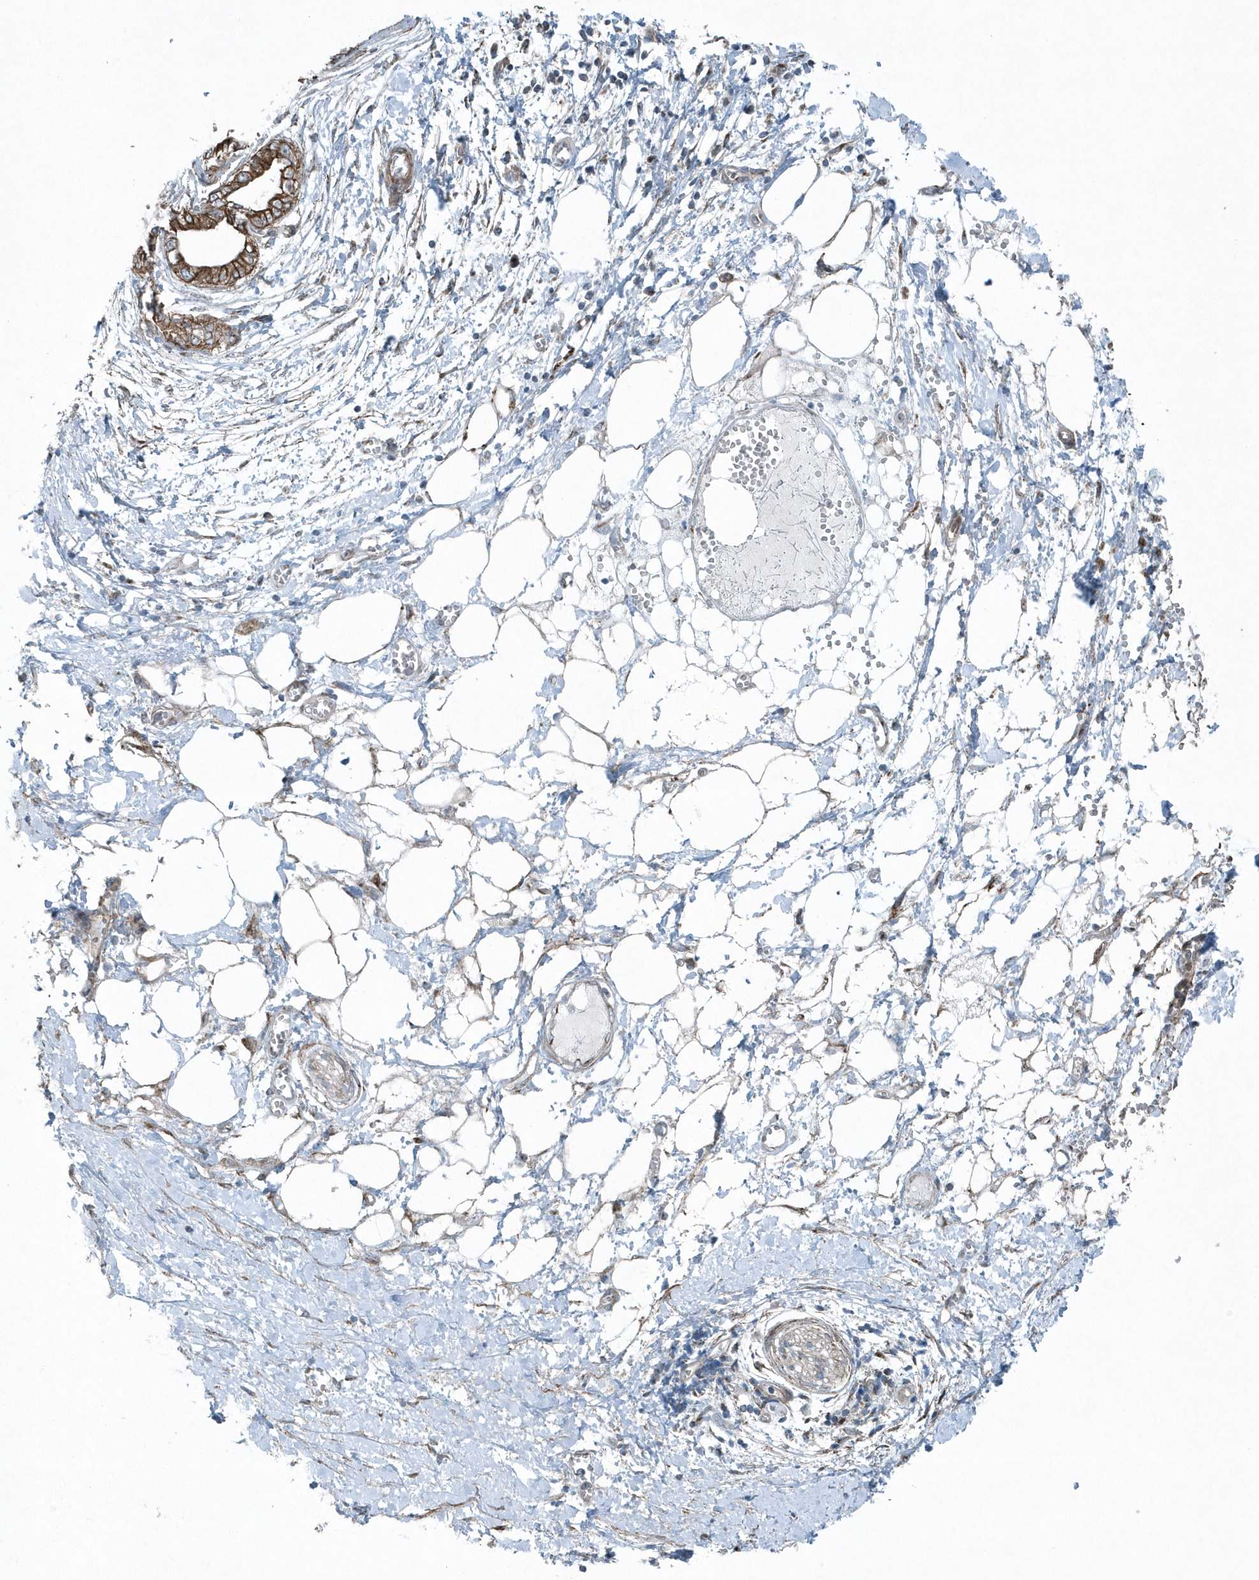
{"staining": {"intensity": "strong", "quantity": ">75%", "location": "cytoplasmic/membranous"}, "tissue": "pancreatic cancer", "cell_type": "Tumor cells", "image_type": "cancer", "snomed": [{"axis": "morphology", "description": "Adenocarcinoma, NOS"}, {"axis": "topography", "description": "Pancreas"}], "caption": "Immunohistochemistry staining of adenocarcinoma (pancreatic), which displays high levels of strong cytoplasmic/membranous staining in approximately >75% of tumor cells indicating strong cytoplasmic/membranous protein expression. The staining was performed using DAB (3,3'-diaminobenzidine) (brown) for protein detection and nuclei were counterstained in hematoxylin (blue).", "gene": "GCC2", "patient": {"sex": "male", "age": 68}}